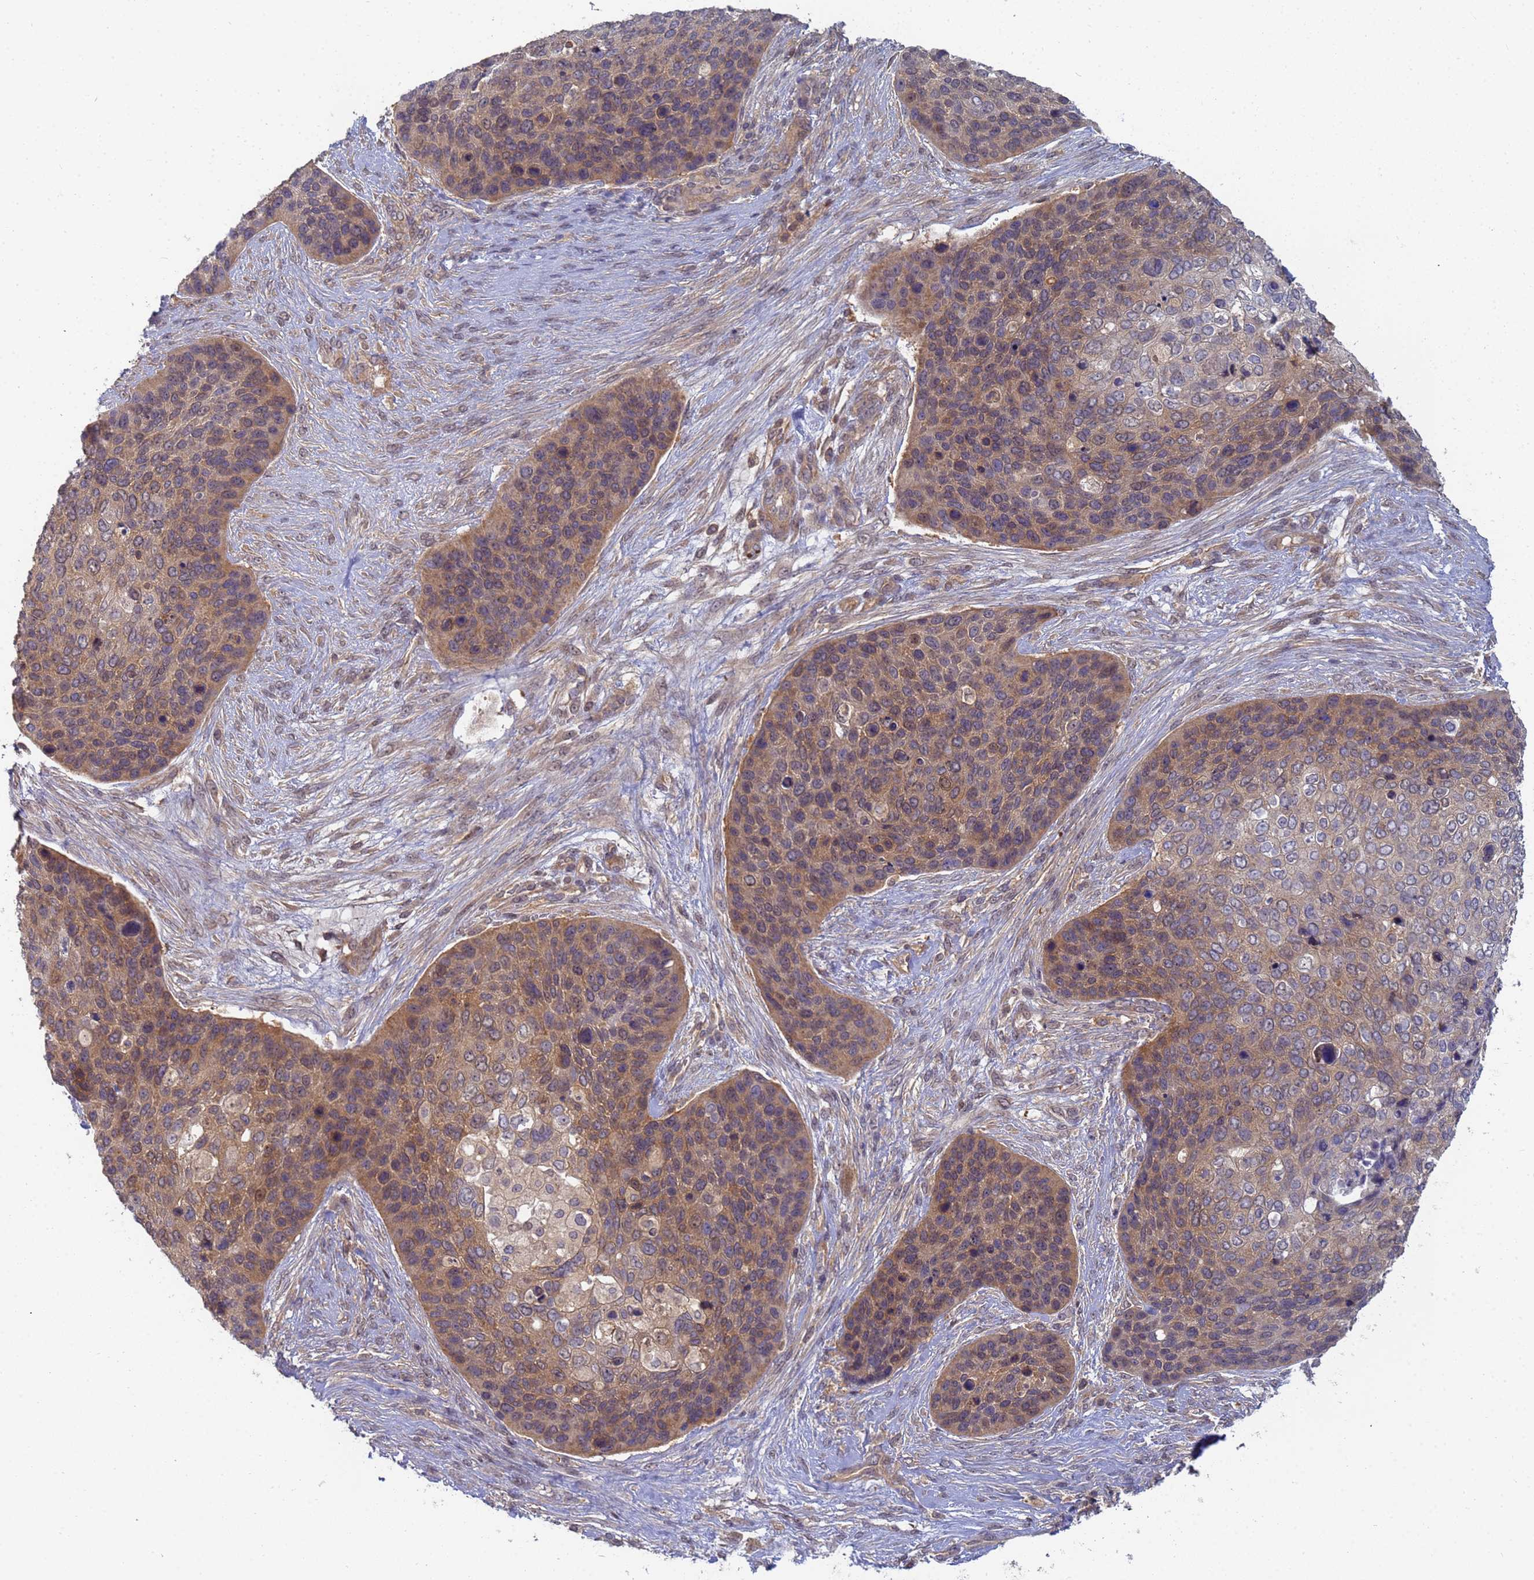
{"staining": {"intensity": "weak", "quantity": ">75%", "location": "cytoplasmic/membranous,nuclear"}, "tissue": "skin cancer", "cell_type": "Tumor cells", "image_type": "cancer", "snomed": [{"axis": "morphology", "description": "Basal cell carcinoma"}, {"axis": "topography", "description": "Skin"}], "caption": "Skin cancer was stained to show a protein in brown. There is low levels of weak cytoplasmic/membranous and nuclear staining in approximately >75% of tumor cells. (DAB IHC, brown staining for protein, blue staining for nuclei).", "gene": "SHARPIN", "patient": {"sex": "female", "age": 74}}